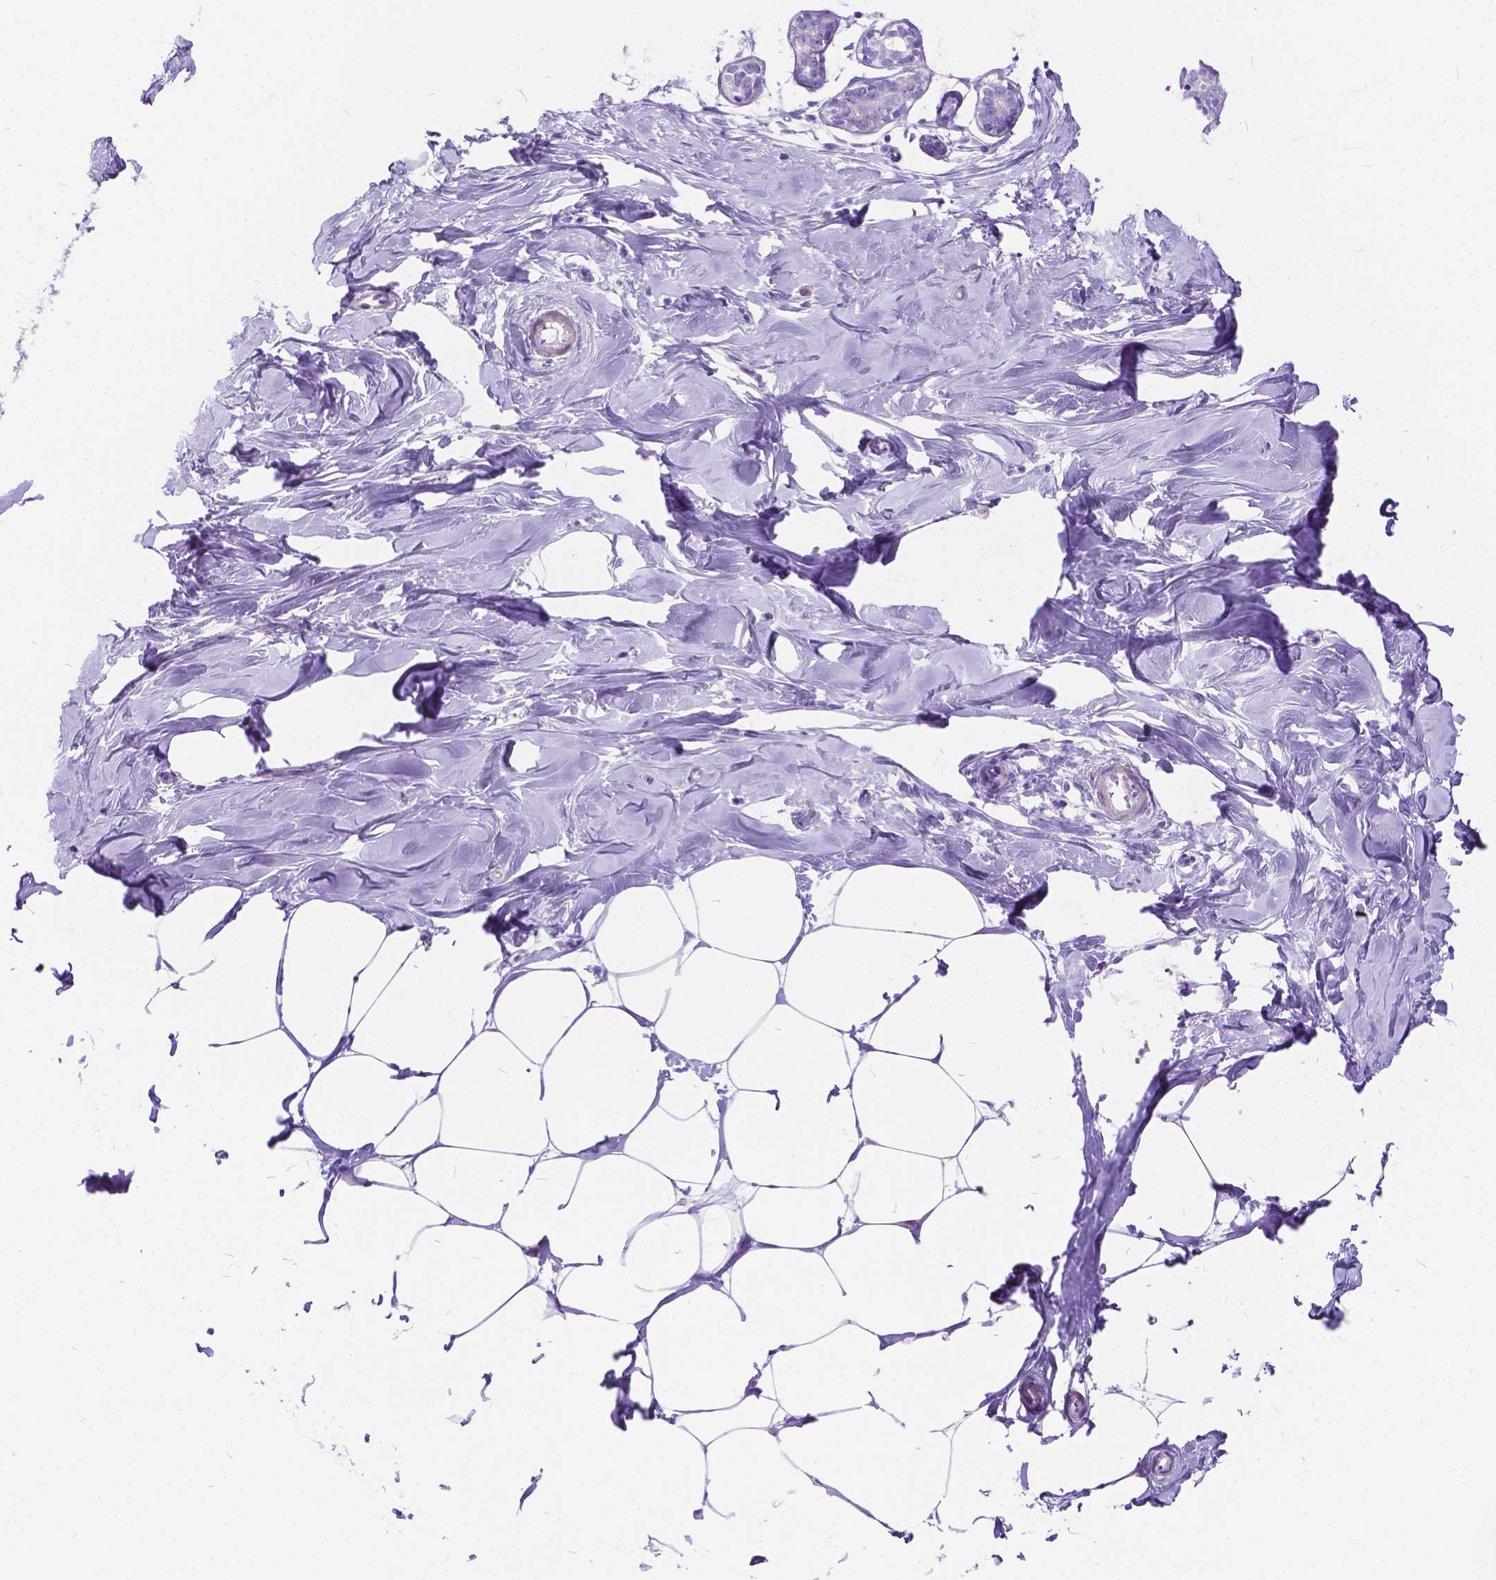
{"staining": {"intensity": "negative", "quantity": "none", "location": "none"}, "tissue": "breast", "cell_type": "Adipocytes", "image_type": "normal", "snomed": [{"axis": "morphology", "description": "Normal tissue, NOS"}, {"axis": "topography", "description": "Breast"}], "caption": "Immunohistochemical staining of normal human breast displays no significant expression in adipocytes.", "gene": "CHRM1", "patient": {"sex": "female", "age": 27}}